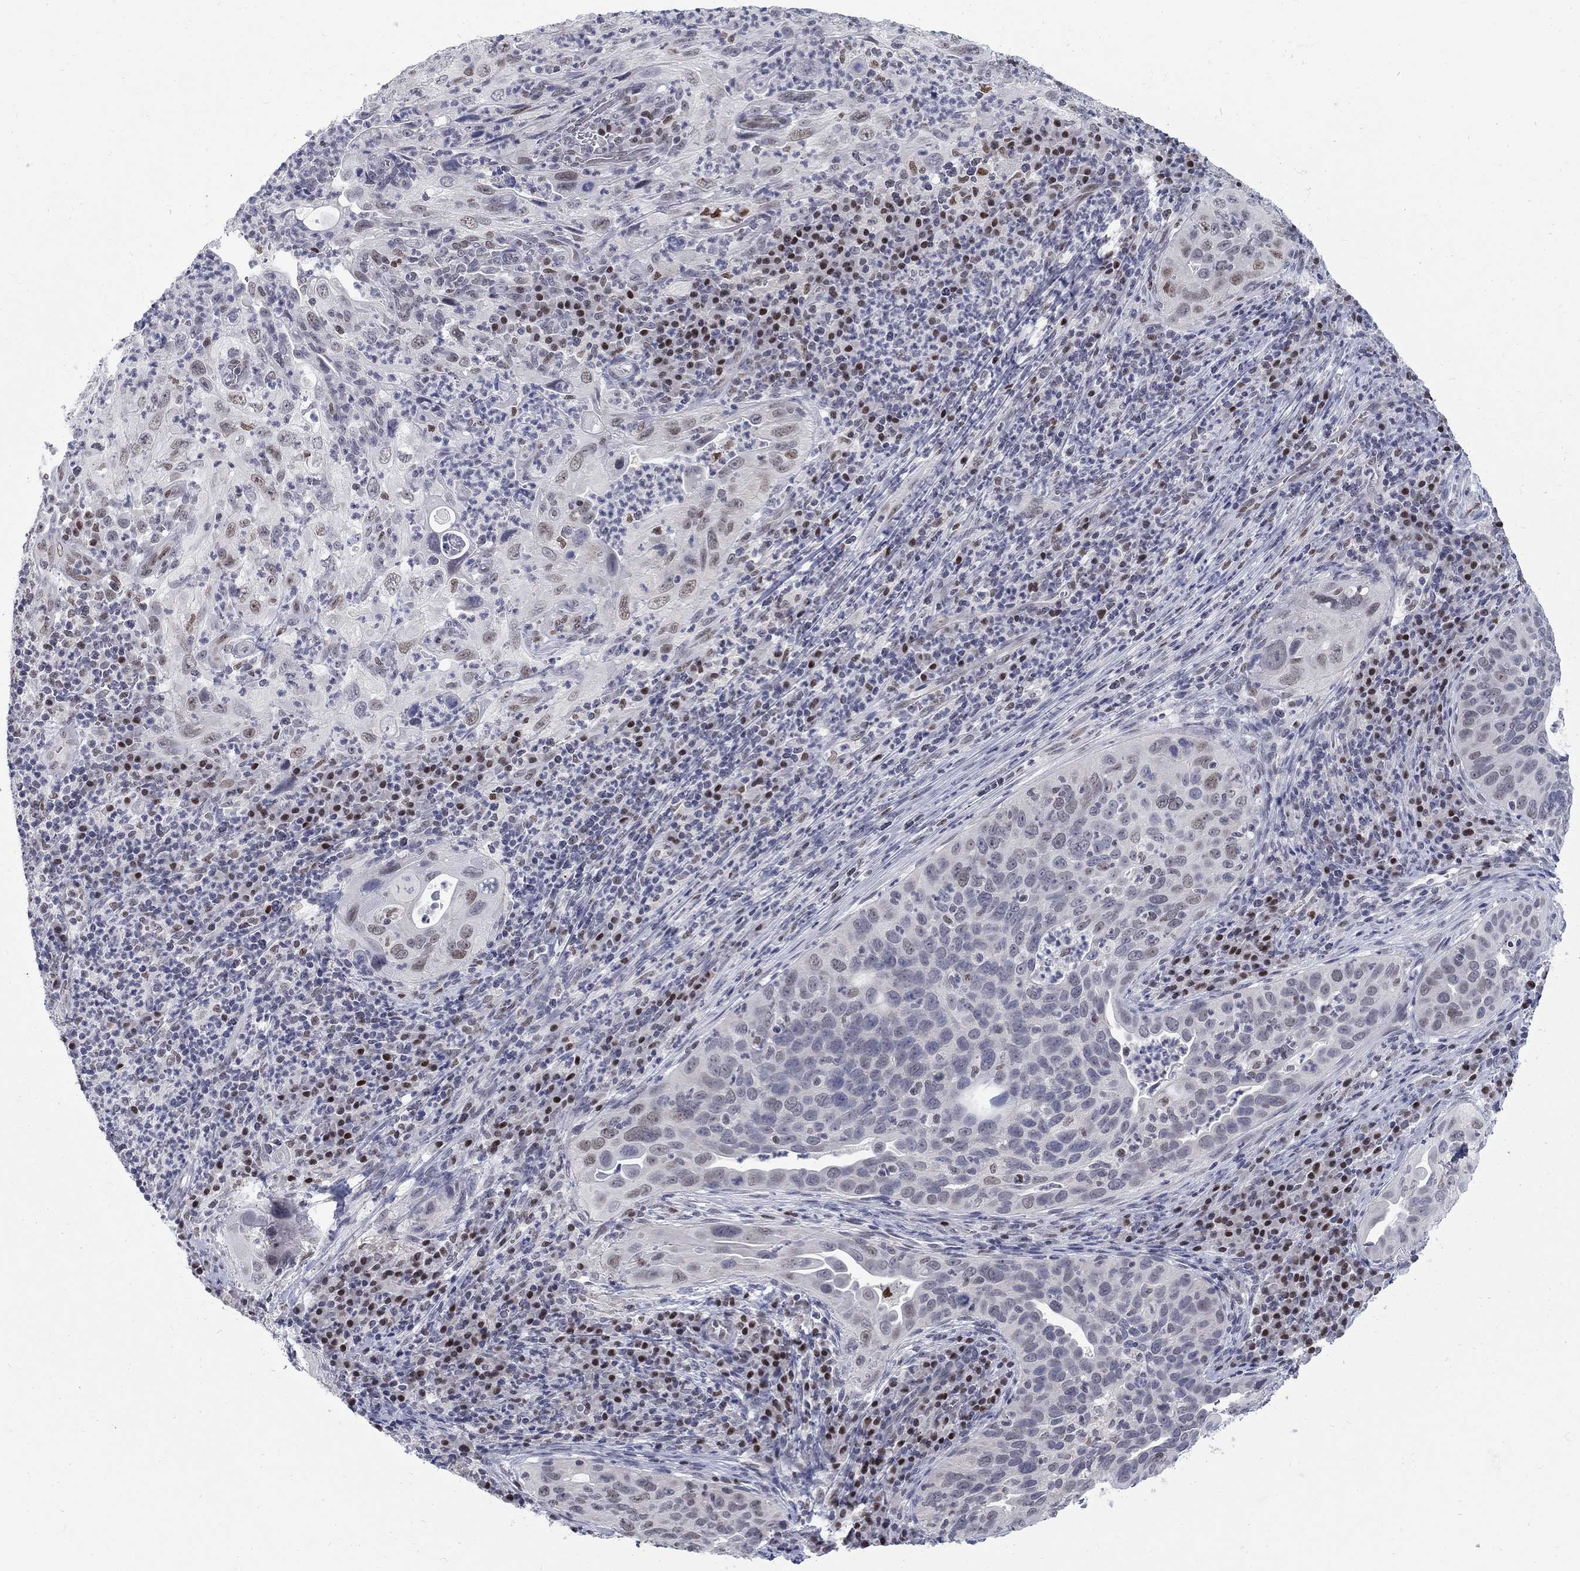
{"staining": {"intensity": "negative", "quantity": "none", "location": "none"}, "tissue": "cervical cancer", "cell_type": "Tumor cells", "image_type": "cancer", "snomed": [{"axis": "morphology", "description": "Squamous cell carcinoma, NOS"}, {"axis": "topography", "description": "Cervix"}], "caption": "Micrograph shows no significant protein positivity in tumor cells of cervical cancer (squamous cell carcinoma).", "gene": "GCFC2", "patient": {"sex": "female", "age": 26}}